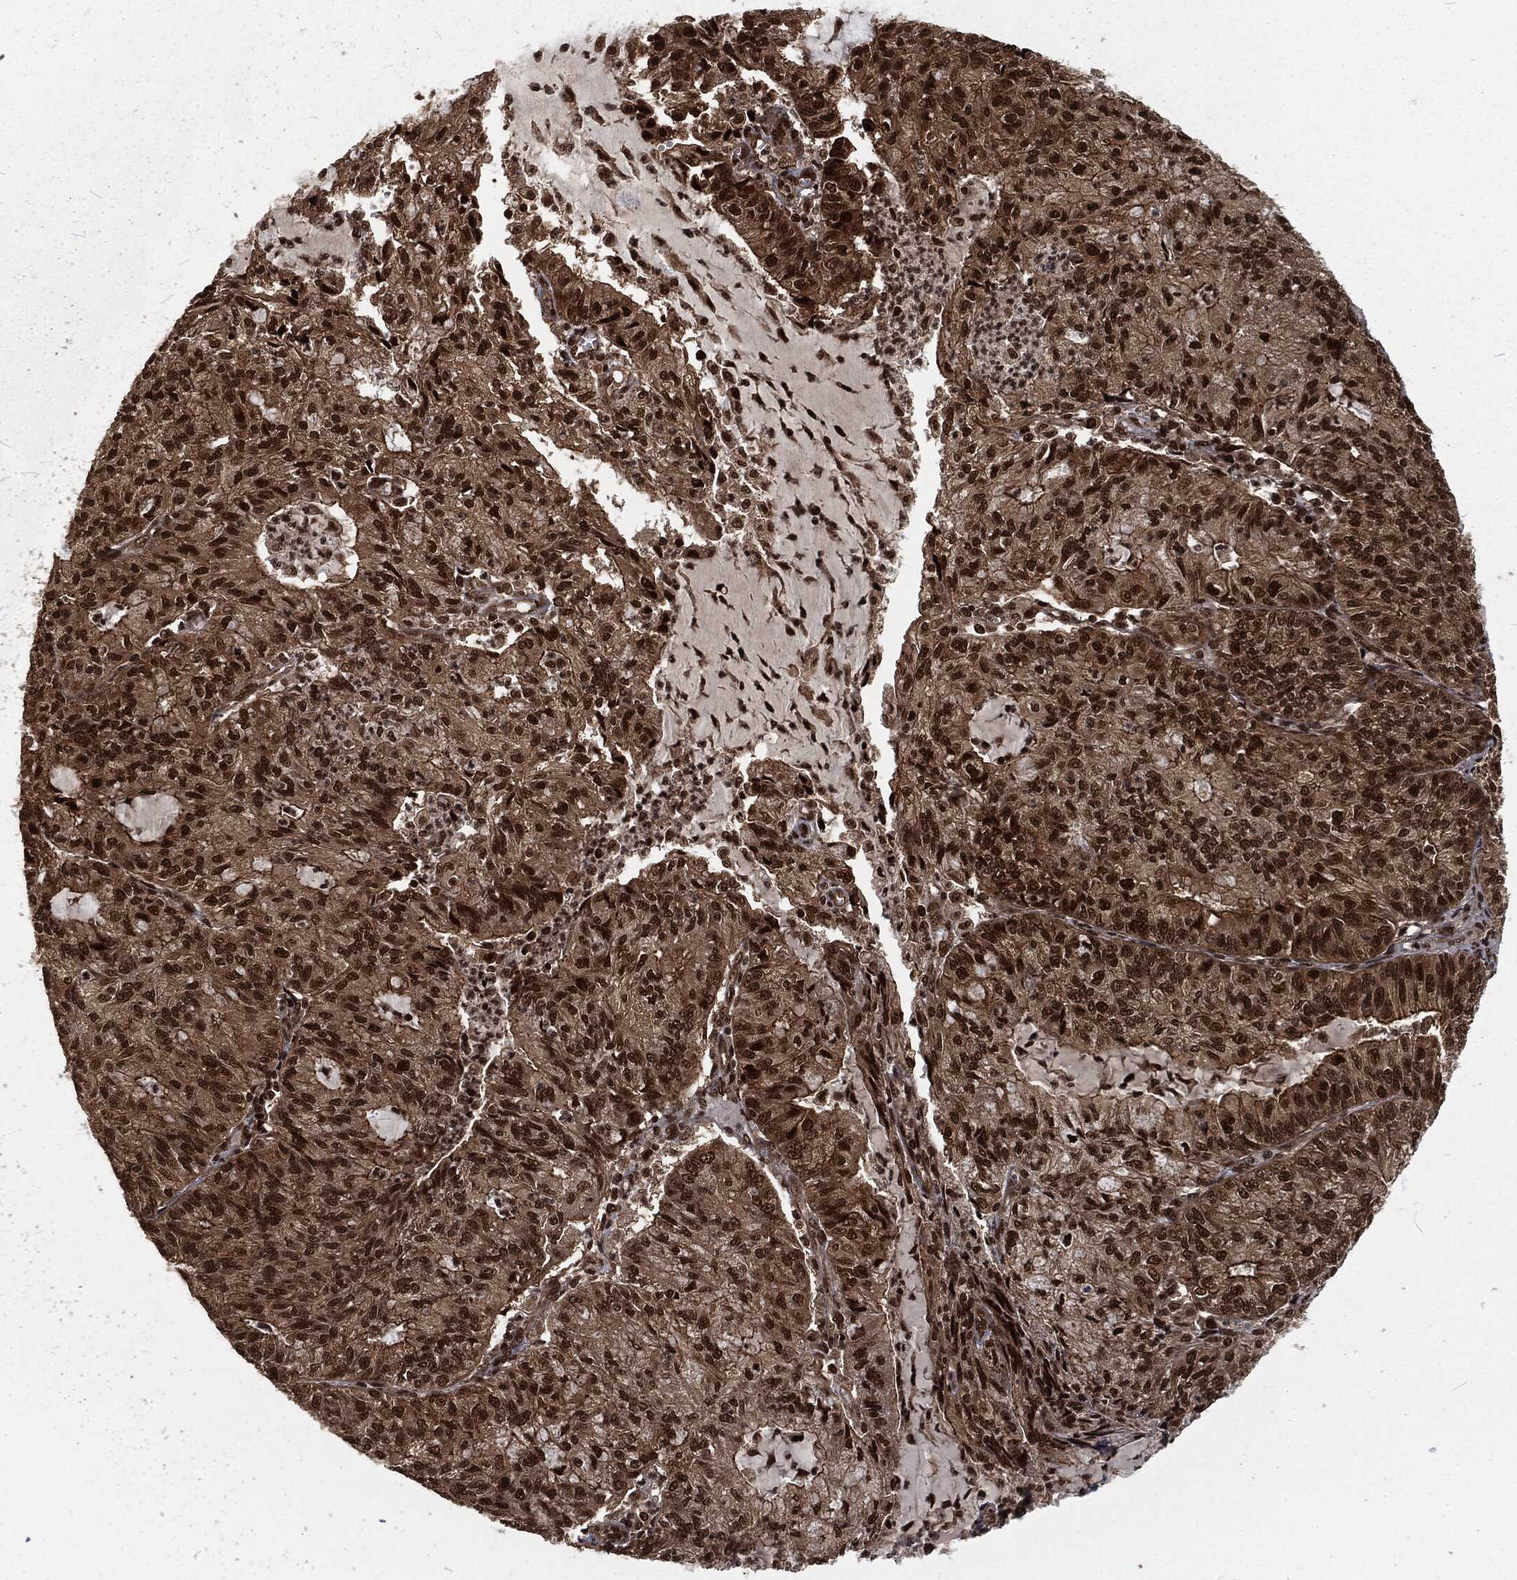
{"staining": {"intensity": "strong", "quantity": ">75%", "location": "nuclear"}, "tissue": "endometrial cancer", "cell_type": "Tumor cells", "image_type": "cancer", "snomed": [{"axis": "morphology", "description": "Adenocarcinoma, NOS"}, {"axis": "topography", "description": "Endometrium"}], "caption": "The photomicrograph demonstrates immunohistochemical staining of endometrial cancer (adenocarcinoma). There is strong nuclear expression is seen in about >75% of tumor cells.", "gene": "NGRN", "patient": {"sex": "female", "age": 82}}